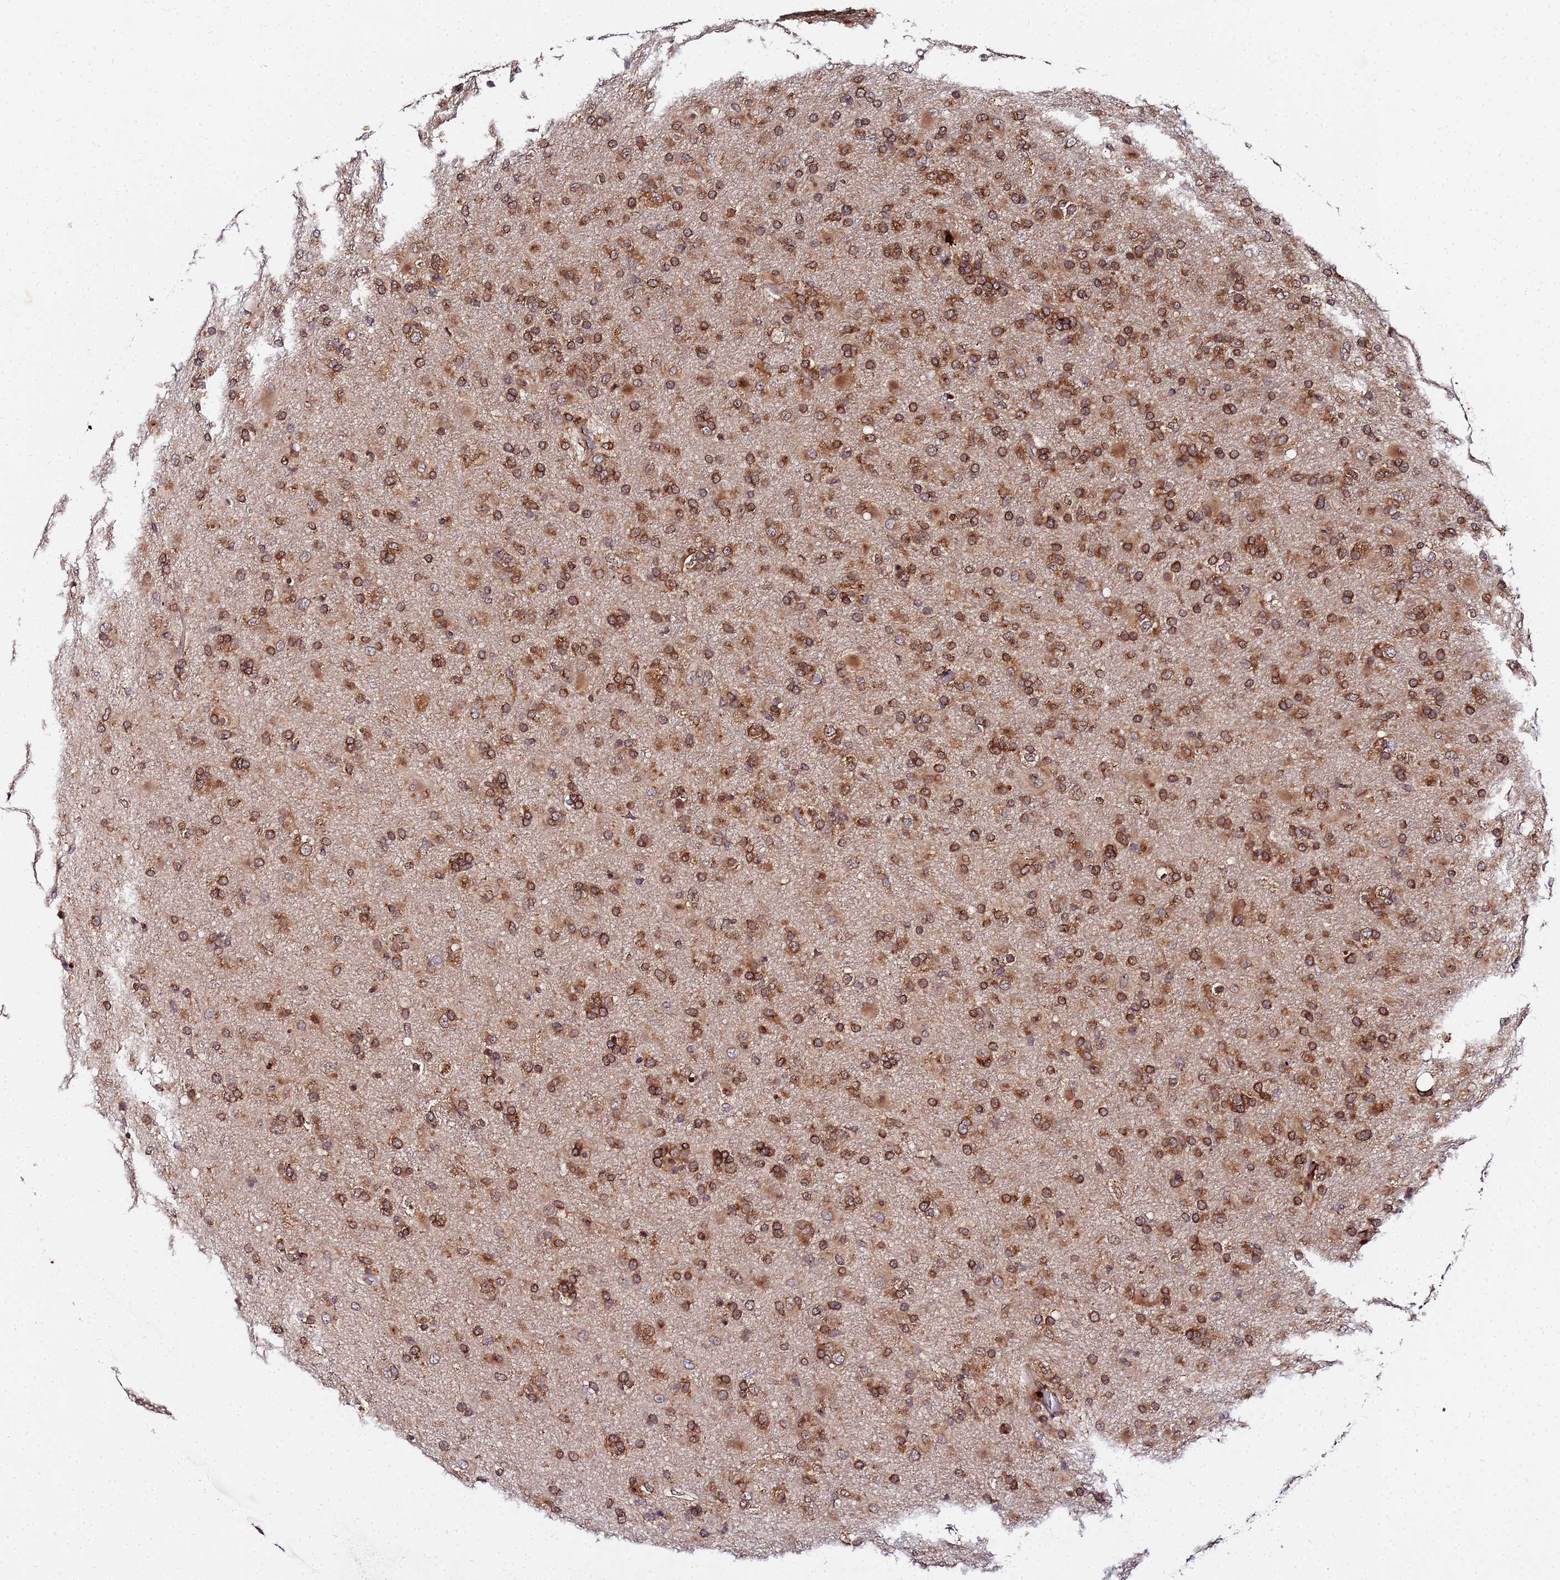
{"staining": {"intensity": "moderate", "quantity": ">75%", "location": "cytoplasmic/membranous"}, "tissue": "glioma", "cell_type": "Tumor cells", "image_type": "cancer", "snomed": [{"axis": "morphology", "description": "Glioma, malignant, Low grade"}, {"axis": "topography", "description": "Brain"}], "caption": "Protein analysis of malignant low-grade glioma tissue demonstrates moderate cytoplasmic/membranous positivity in approximately >75% of tumor cells.", "gene": "UNC93B1", "patient": {"sex": "male", "age": 65}}